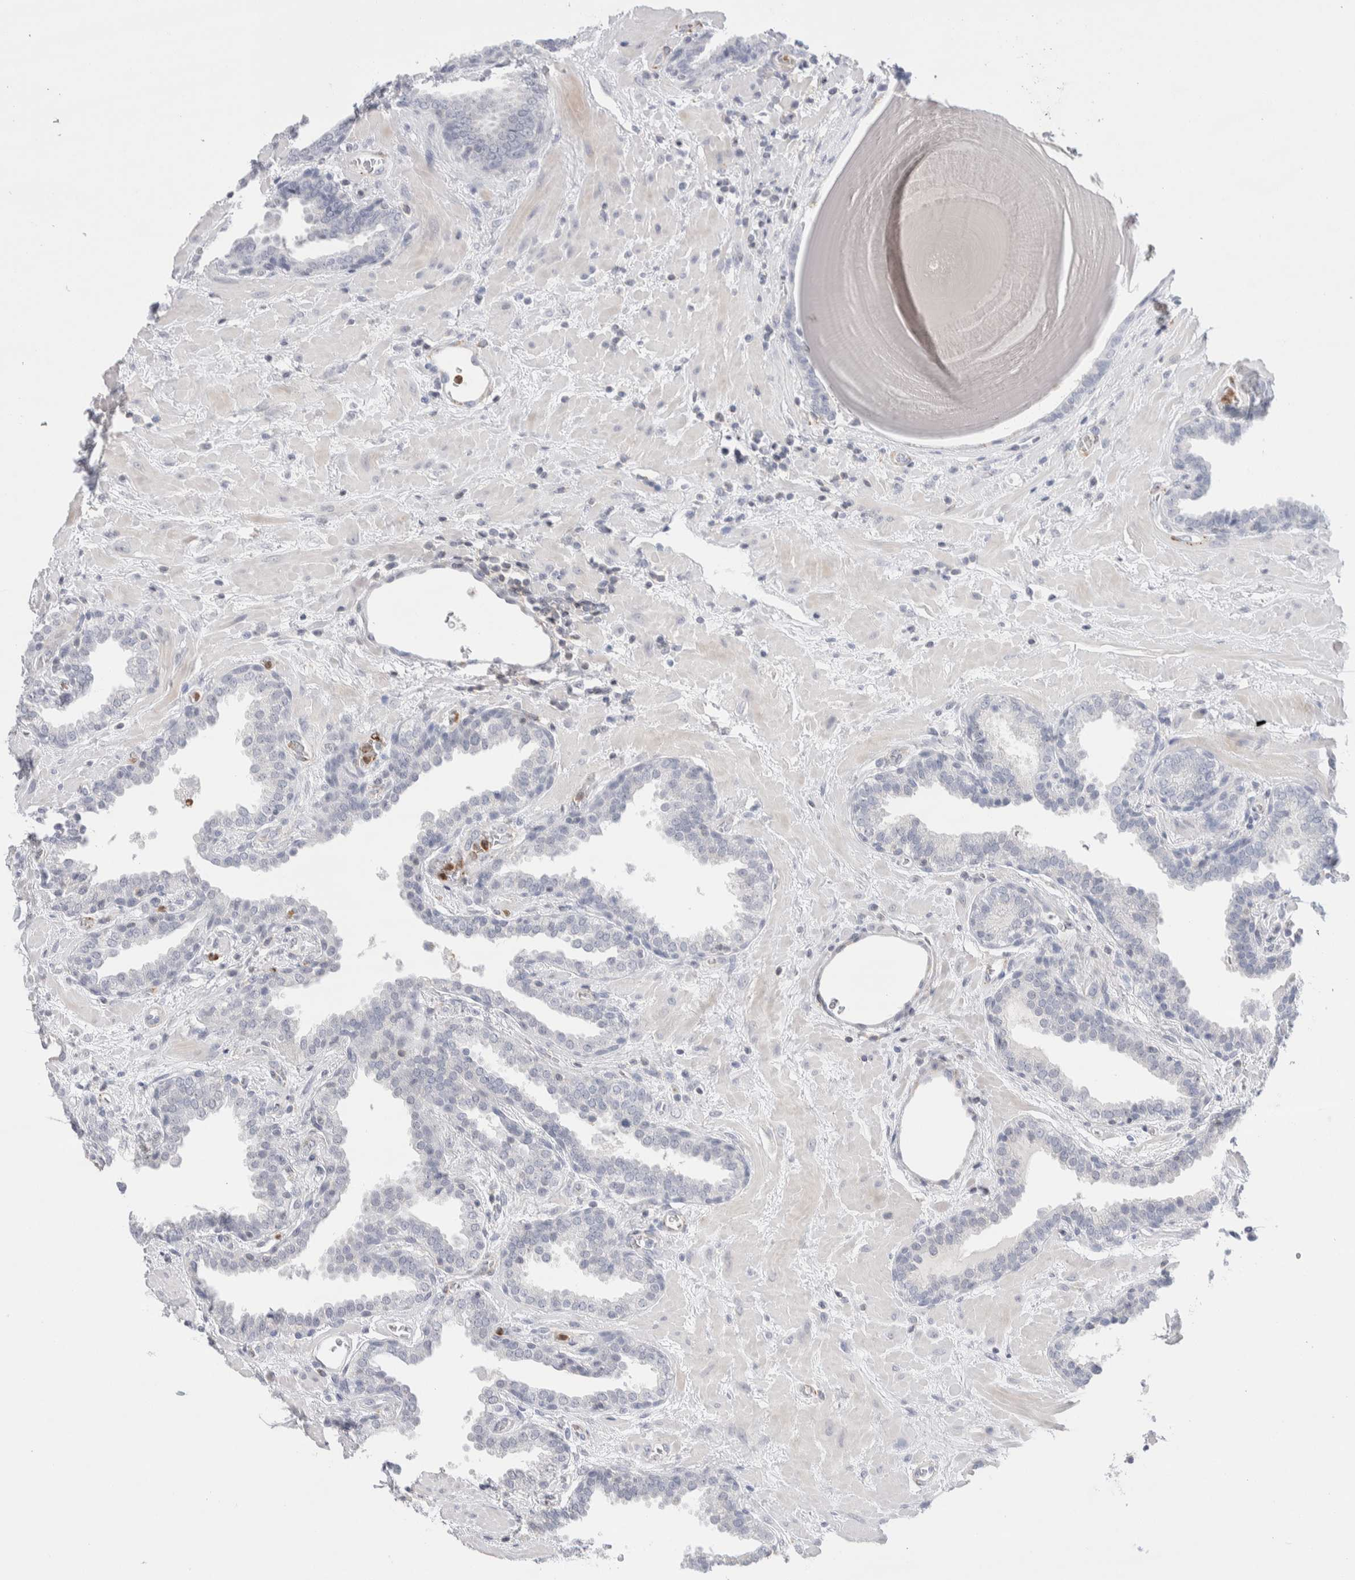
{"staining": {"intensity": "negative", "quantity": "none", "location": "none"}, "tissue": "prostate", "cell_type": "Glandular cells", "image_type": "normal", "snomed": [{"axis": "morphology", "description": "Normal tissue, NOS"}, {"axis": "topography", "description": "Prostate"}], "caption": "The immunohistochemistry (IHC) photomicrograph has no significant expression in glandular cells of prostate.", "gene": "SEPTIN4", "patient": {"sex": "male", "age": 51}}